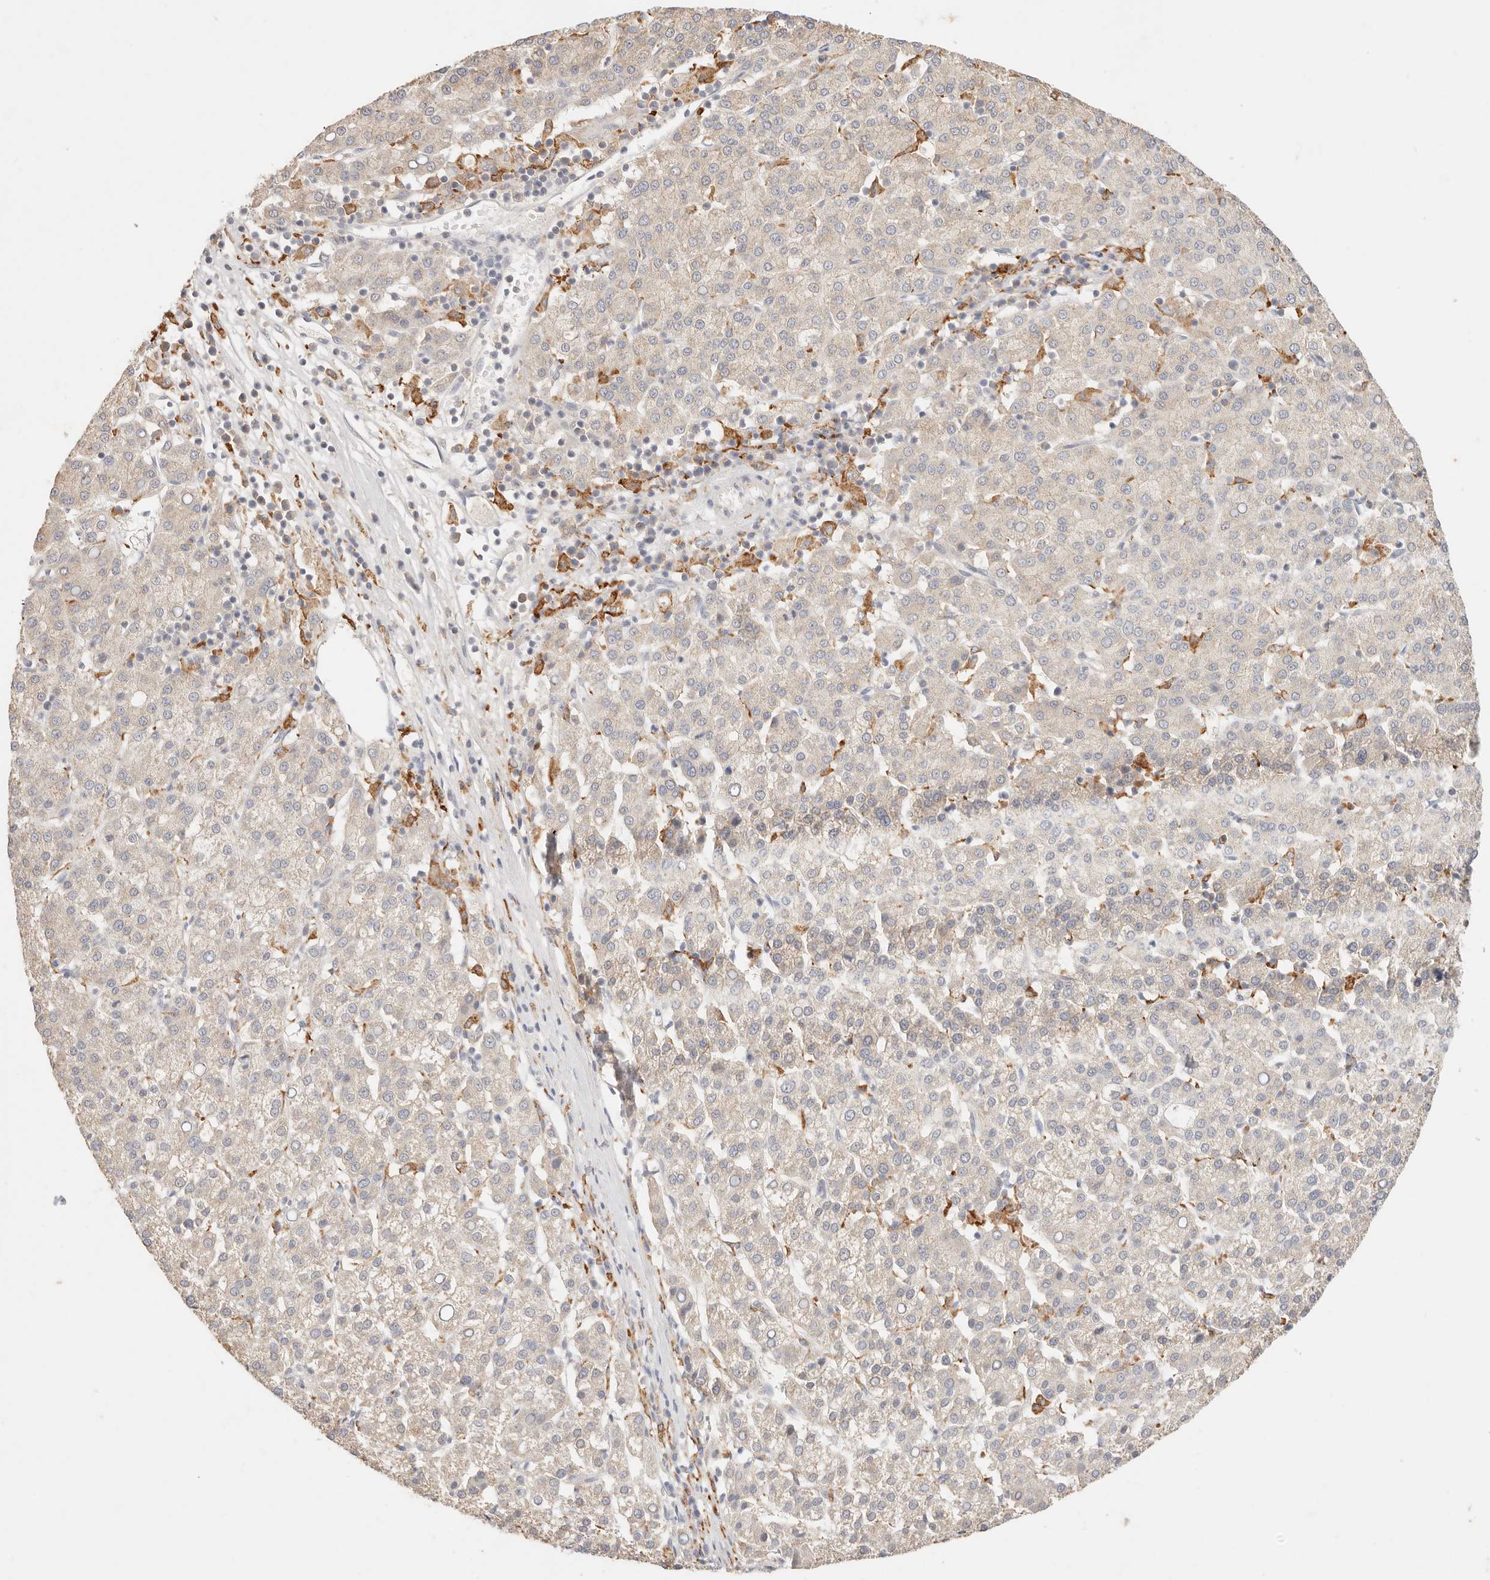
{"staining": {"intensity": "weak", "quantity": "25%-75%", "location": "cytoplasmic/membranous"}, "tissue": "liver cancer", "cell_type": "Tumor cells", "image_type": "cancer", "snomed": [{"axis": "morphology", "description": "Carcinoma, Hepatocellular, NOS"}, {"axis": "topography", "description": "Liver"}], "caption": "The photomicrograph reveals a brown stain indicating the presence of a protein in the cytoplasmic/membranous of tumor cells in liver hepatocellular carcinoma.", "gene": "HK2", "patient": {"sex": "female", "age": 58}}